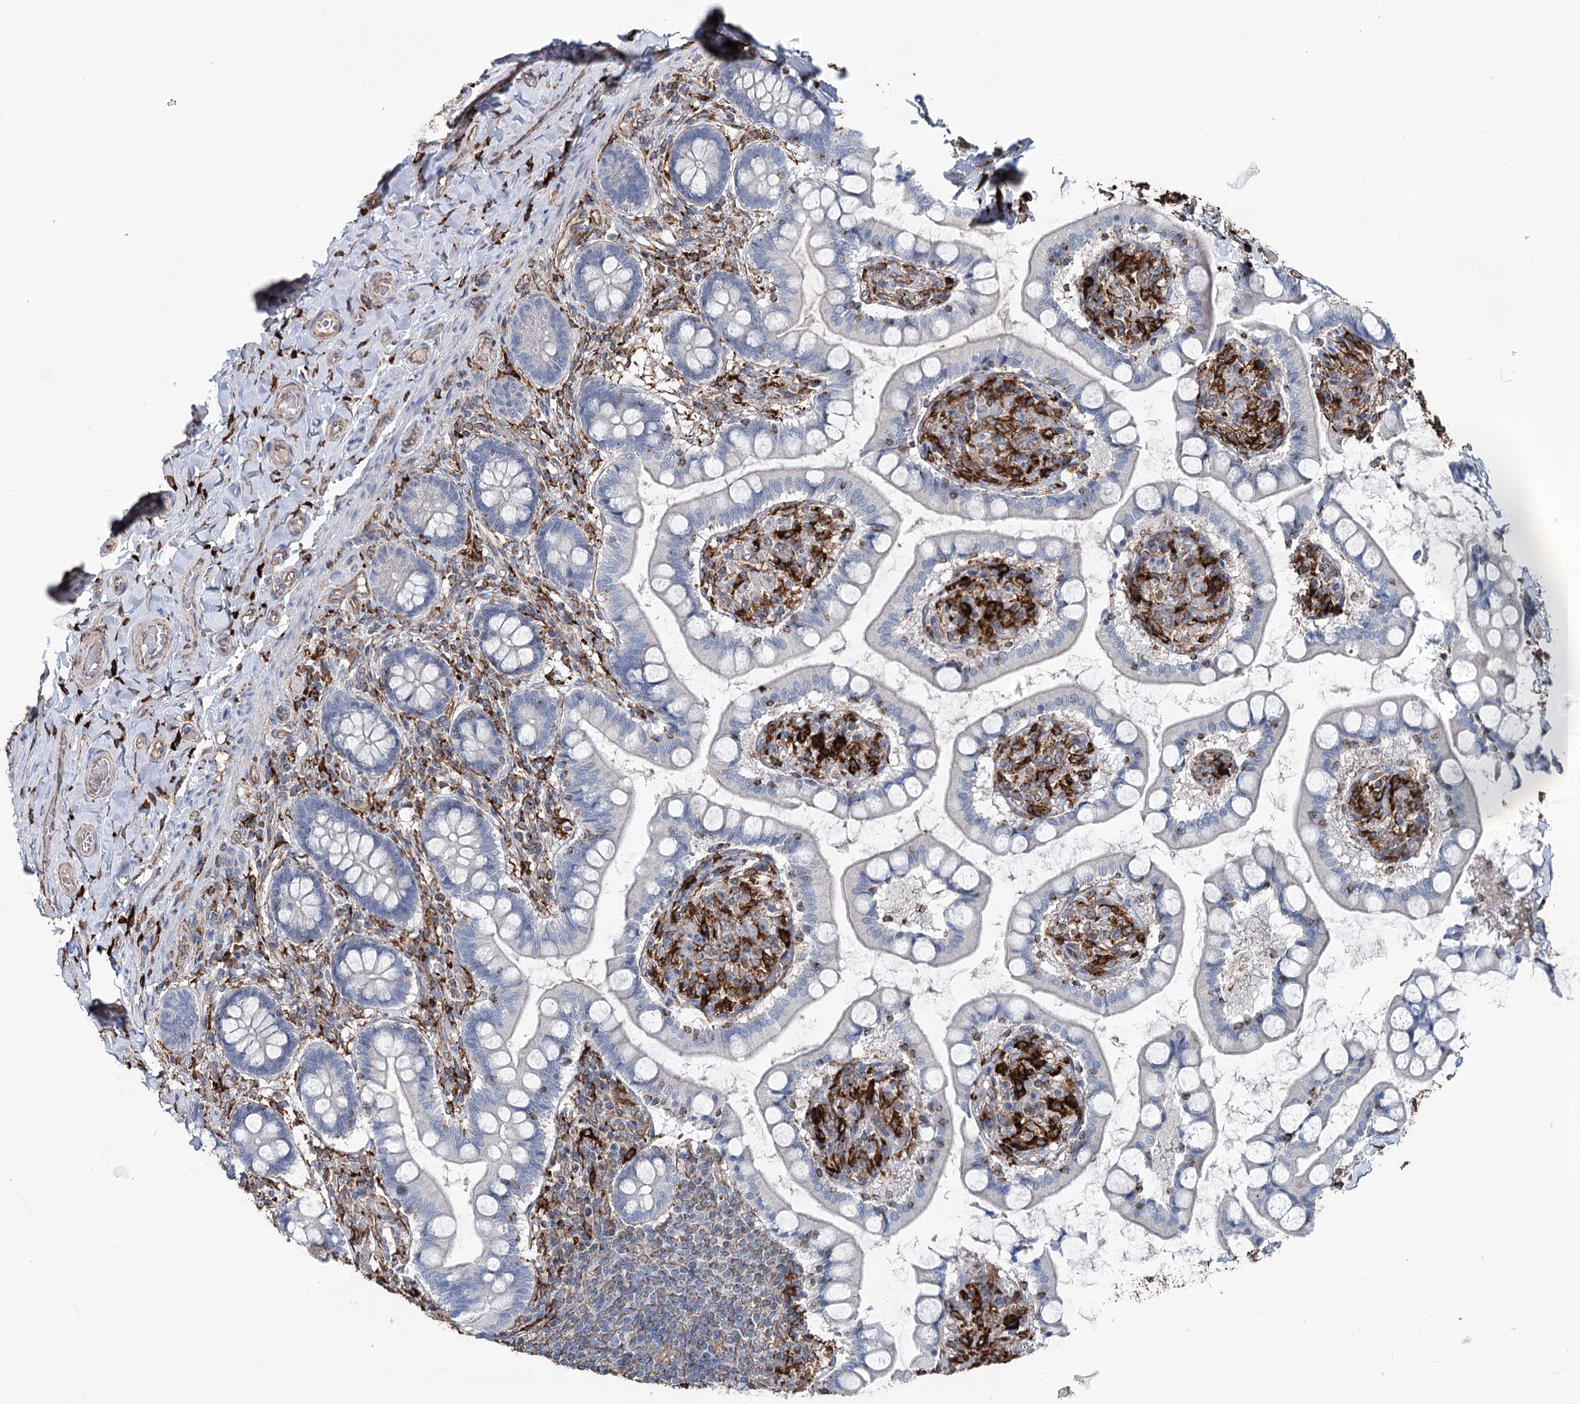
{"staining": {"intensity": "negative", "quantity": "none", "location": "none"}, "tissue": "small intestine", "cell_type": "Glandular cells", "image_type": "normal", "snomed": [{"axis": "morphology", "description": "Normal tissue, NOS"}, {"axis": "topography", "description": "Small intestine"}], "caption": "Protein analysis of unremarkable small intestine exhibits no significant positivity in glandular cells. (DAB immunohistochemistry with hematoxylin counter stain).", "gene": "CLEC4M", "patient": {"sex": "male", "age": 52}}